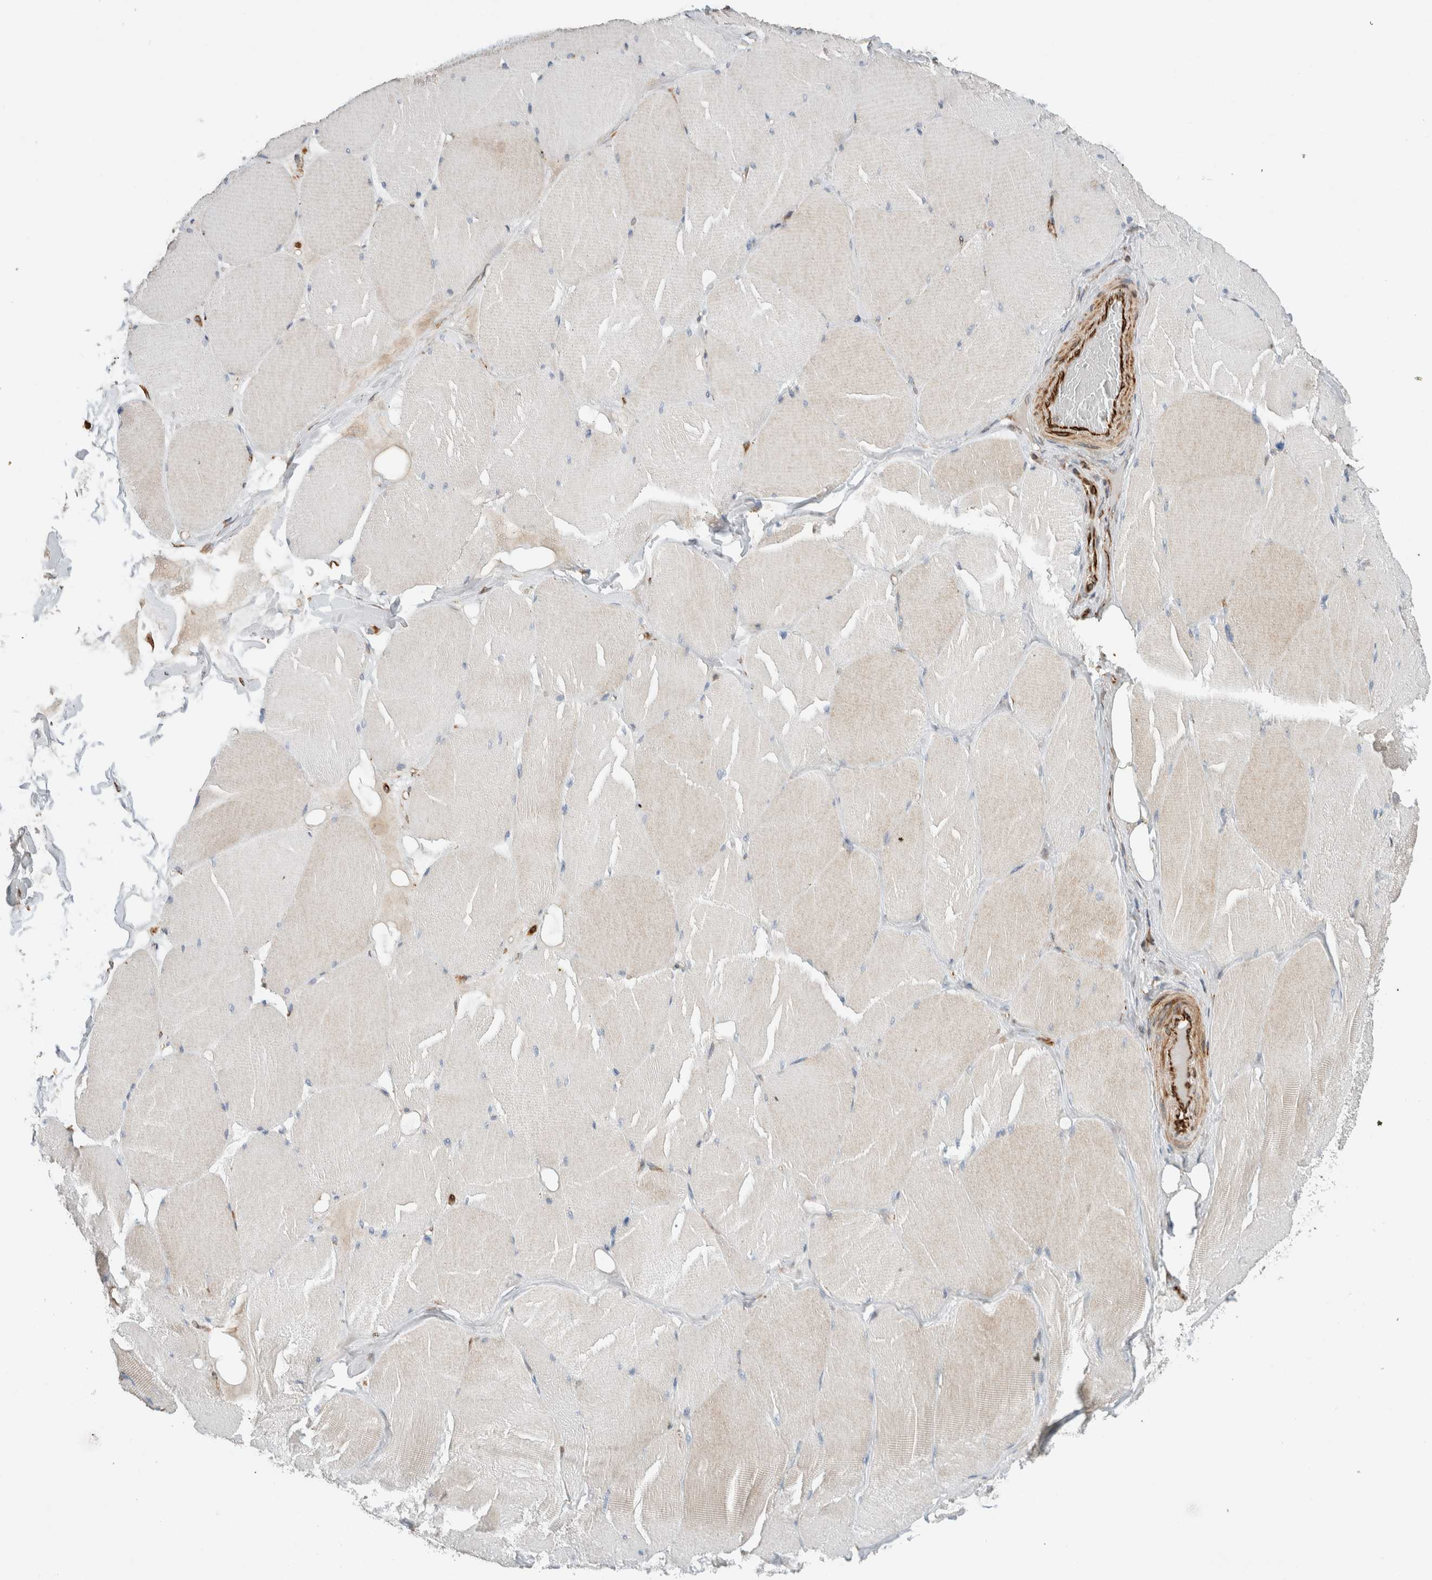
{"staining": {"intensity": "weak", "quantity": "<25%", "location": "cytoplasmic/membranous"}, "tissue": "skeletal muscle", "cell_type": "Myocytes", "image_type": "normal", "snomed": [{"axis": "morphology", "description": "Normal tissue, NOS"}, {"axis": "topography", "description": "Skin"}, {"axis": "topography", "description": "Skeletal muscle"}], "caption": "Human skeletal muscle stained for a protein using immunohistochemistry demonstrates no positivity in myocytes.", "gene": "LY86", "patient": {"sex": "male", "age": 83}}